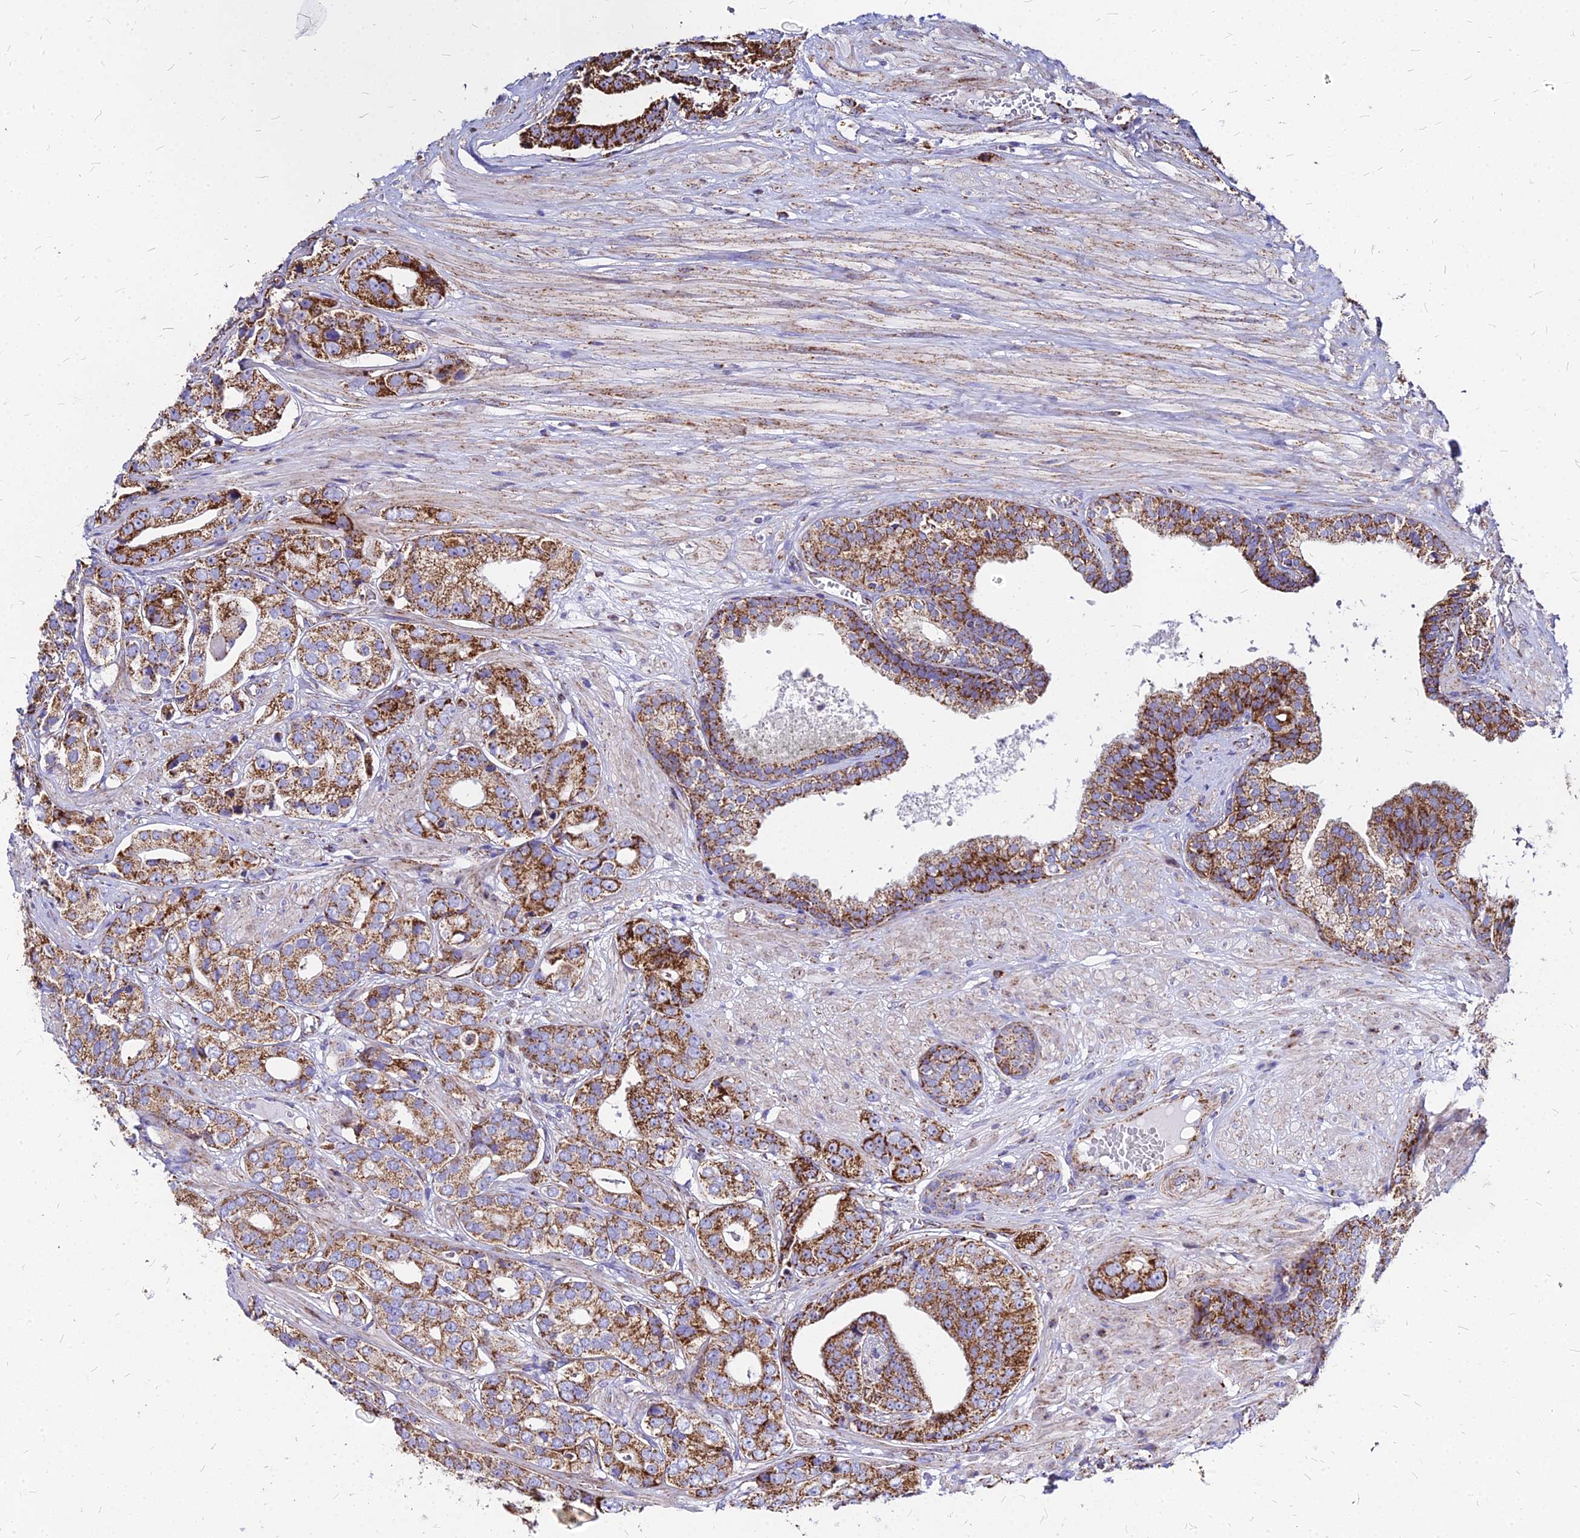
{"staining": {"intensity": "moderate", "quantity": ">75%", "location": "cytoplasmic/membranous"}, "tissue": "prostate cancer", "cell_type": "Tumor cells", "image_type": "cancer", "snomed": [{"axis": "morphology", "description": "Adenocarcinoma, High grade"}, {"axis": "topography", "description": "Prostate"}], "caption": "Immunohistochemistry image of neoplastic tissue: prostate cancer (high-grade adenocarcinoma) stained using immunohistochemistry reveals medium levels of moderate protein expression localized specifically in the cytoplasmic/membranous of tumor cells, appearing as a cytoplasmic/membranous brown color.", "gene": "DLD", "patient": {"sex": "male", "age": 71}}